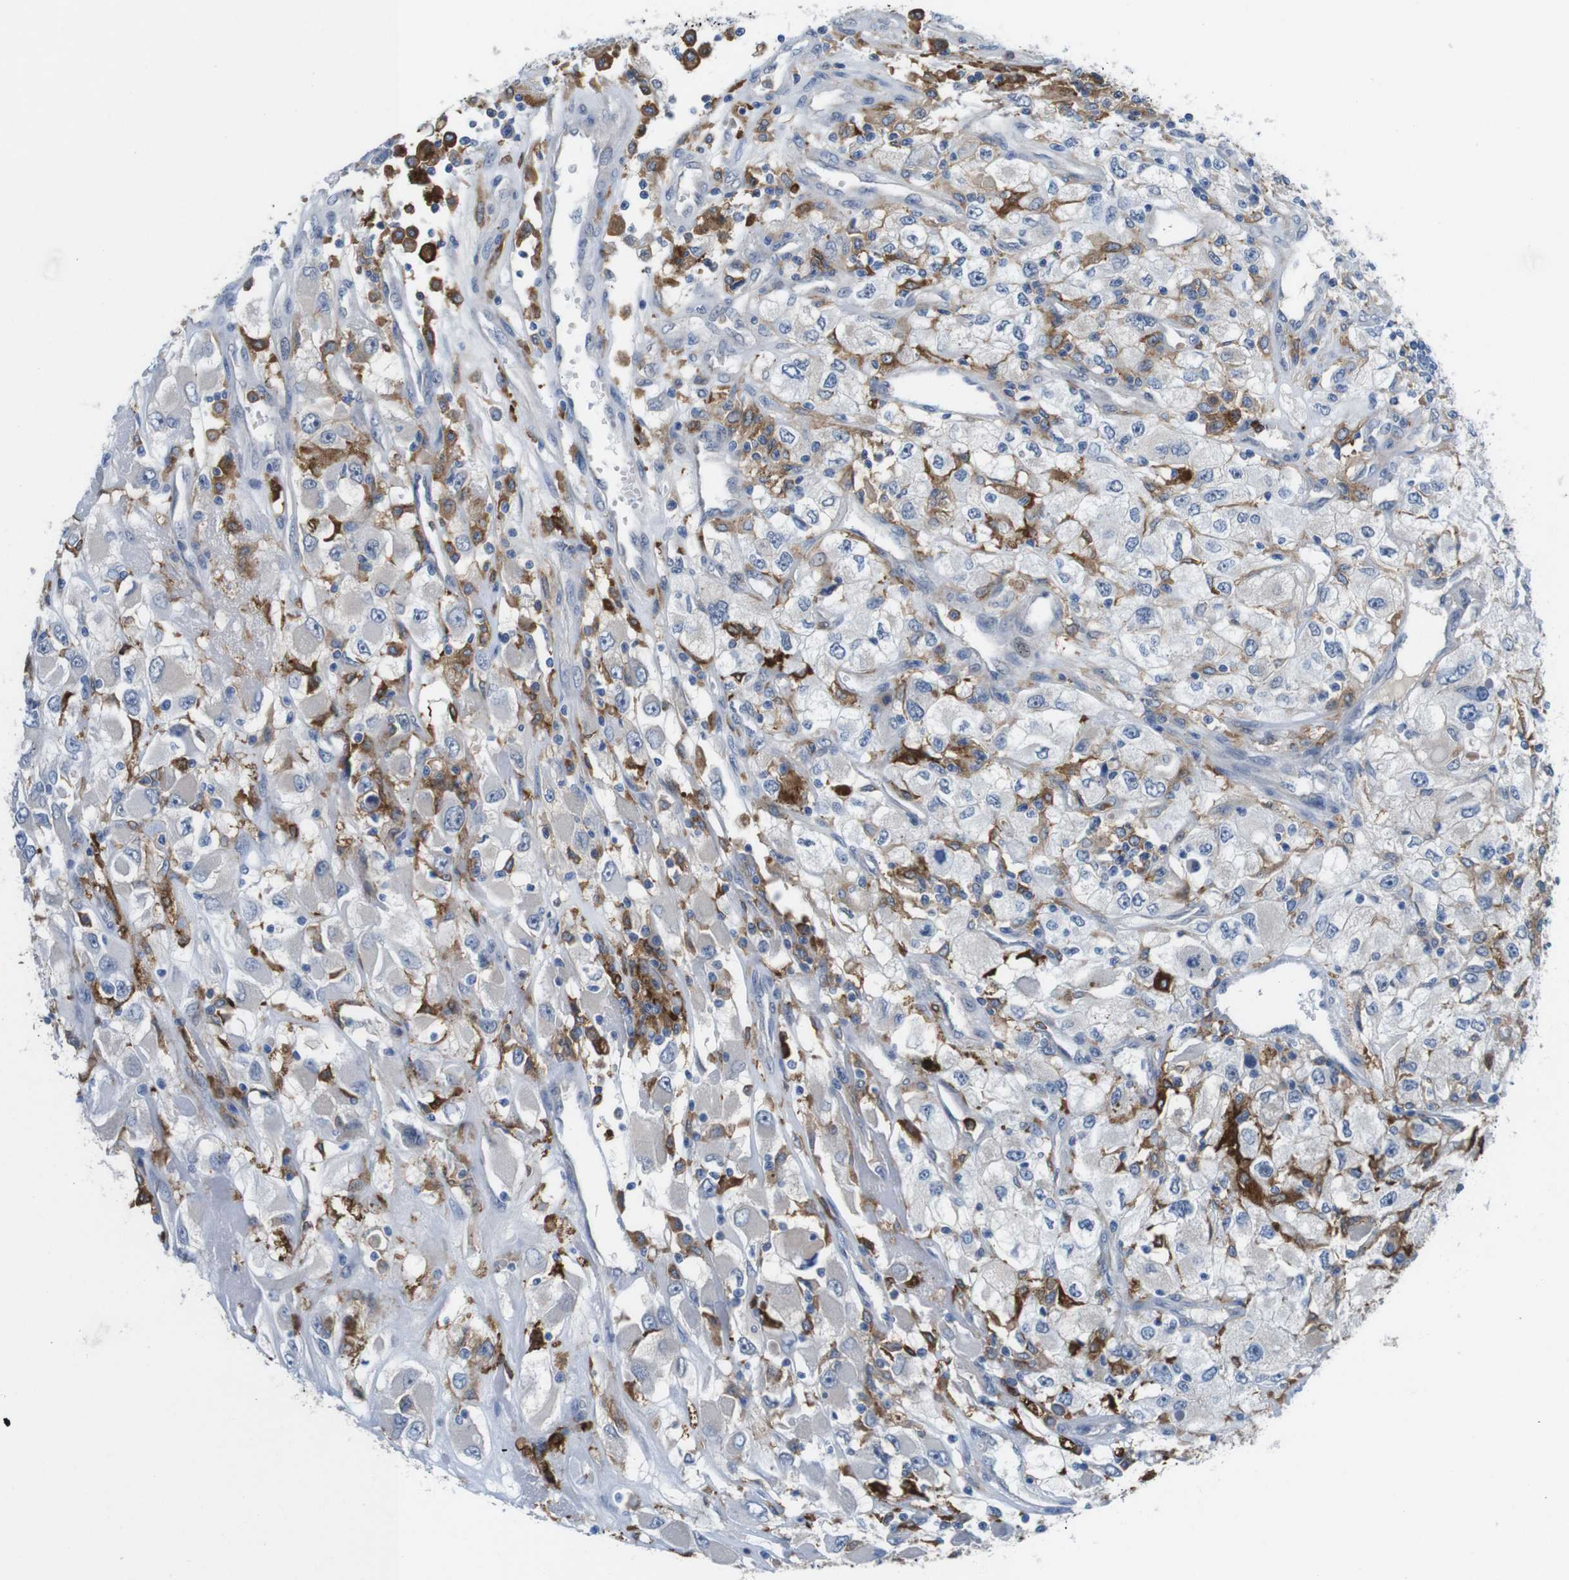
{"staining": {"intensity": "weak", "quantity": "<25%", "location": "cytoplasmic/membranous"}, "tissue": "renal cancer", "cell_type": "Tumor cells", "image_type": "cancer", "snomed": [{"axis": "morphology", "description": "Adenocarcinoma, NOS"}, {"axis": "topography", "description": "Kidney"}], "caption": "Immunohistochemistry (IHC) of adenocarcinoma (renal) demonstrates no staining in tumor cells.", "gene": "CD300C", "patient": {"sex": "female", "age": 52}}